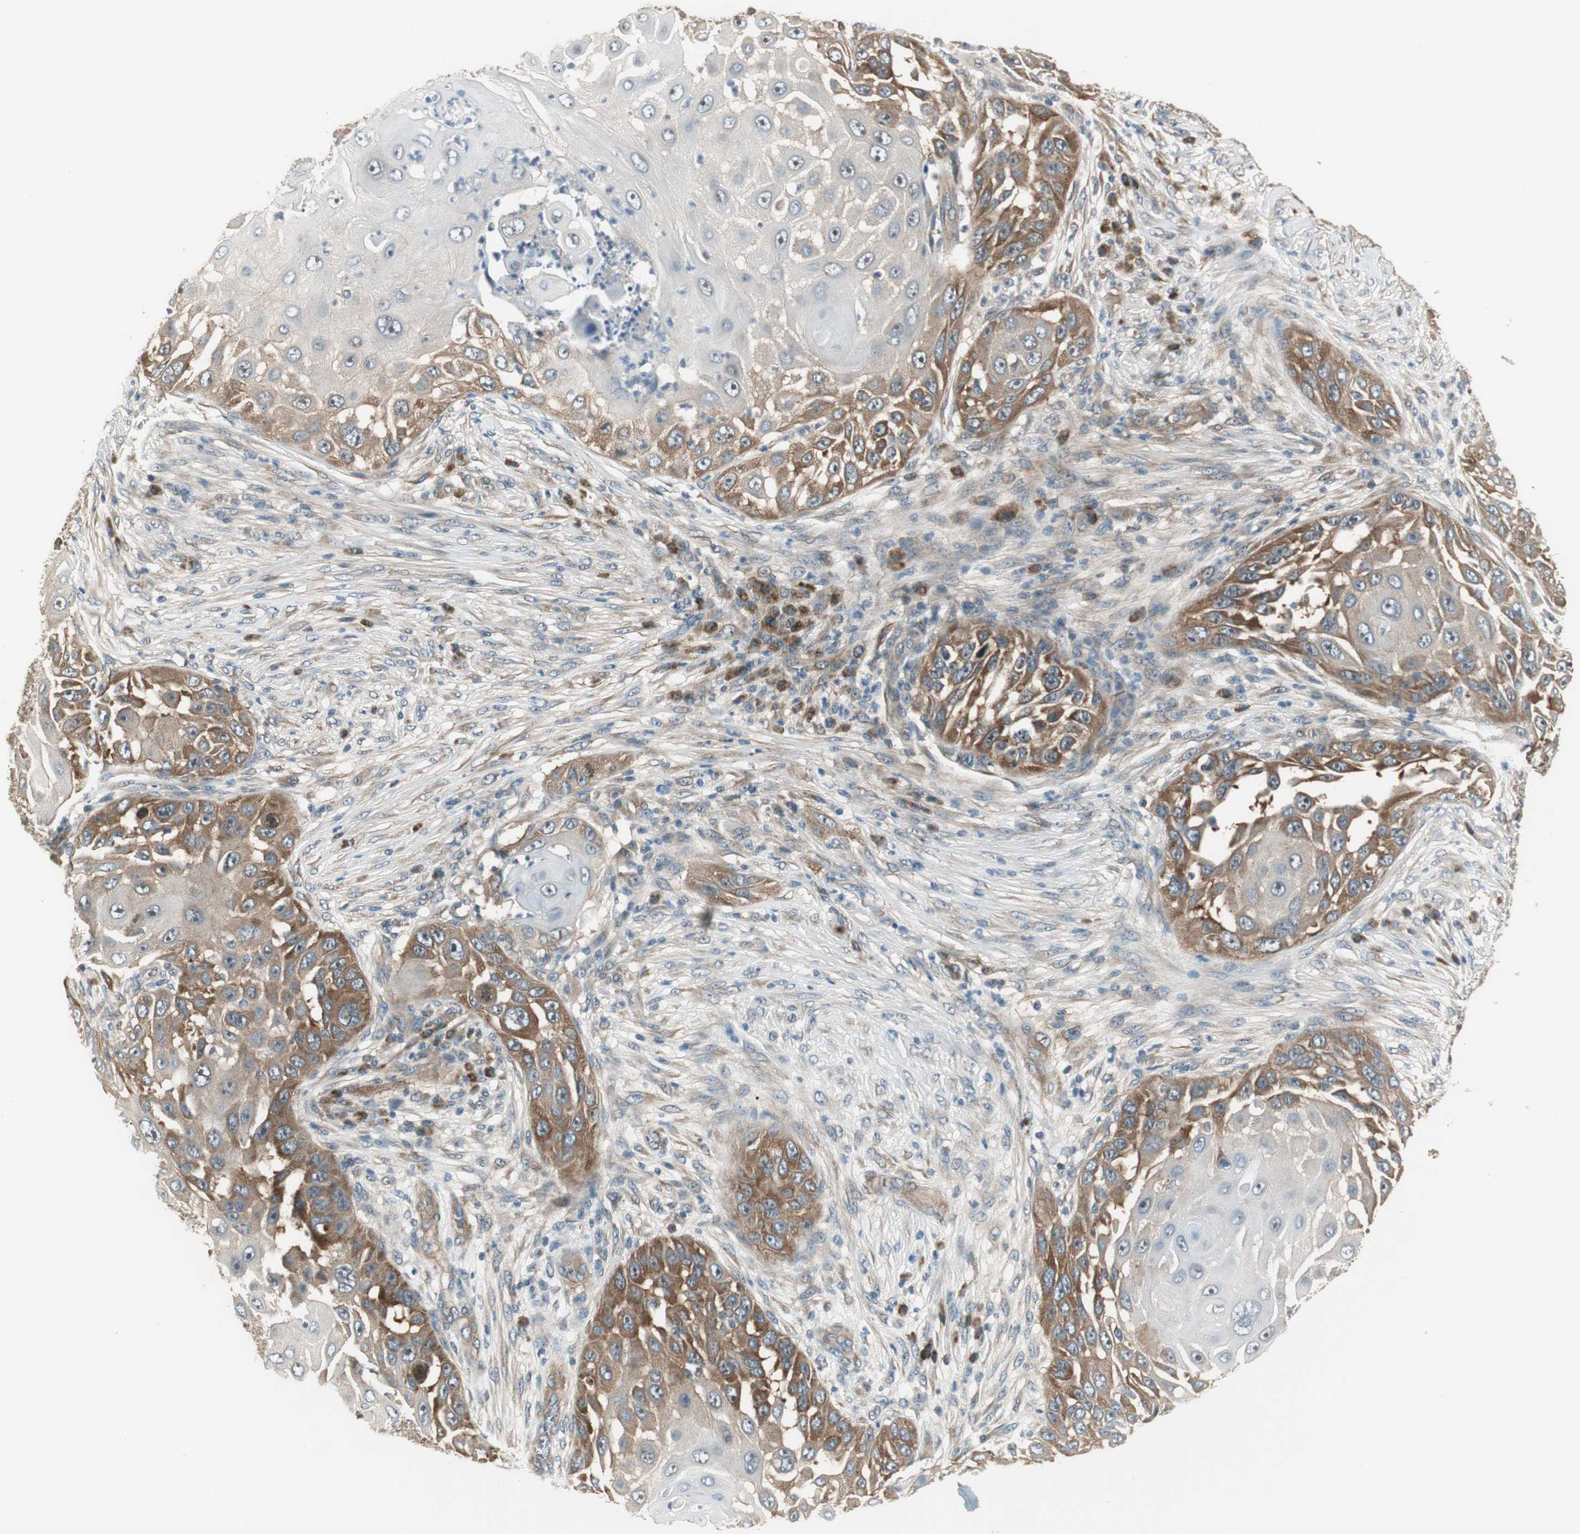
{"staining": {"intensity": "weak", "quantity": "<25%", "location": "cytoplasmic/membranous"}, "tissue": "skin cancer", "cell_type": "Tumor cells", "image_type": "cancer", "snomed": [{"axis": "morphology", "description": "Squamous cell carcinoma, NOS"}, {"axis": "topography", "description": "Skin"}], "caption": "Immunohistochemistry (IHC) histopathology image of squamous cell carcinoma (skin) stained for a protein (brown), which exhibits no staining in tumor cells.", "gene": "IPO5", "patient": {"sex": "female", "age": 44}}